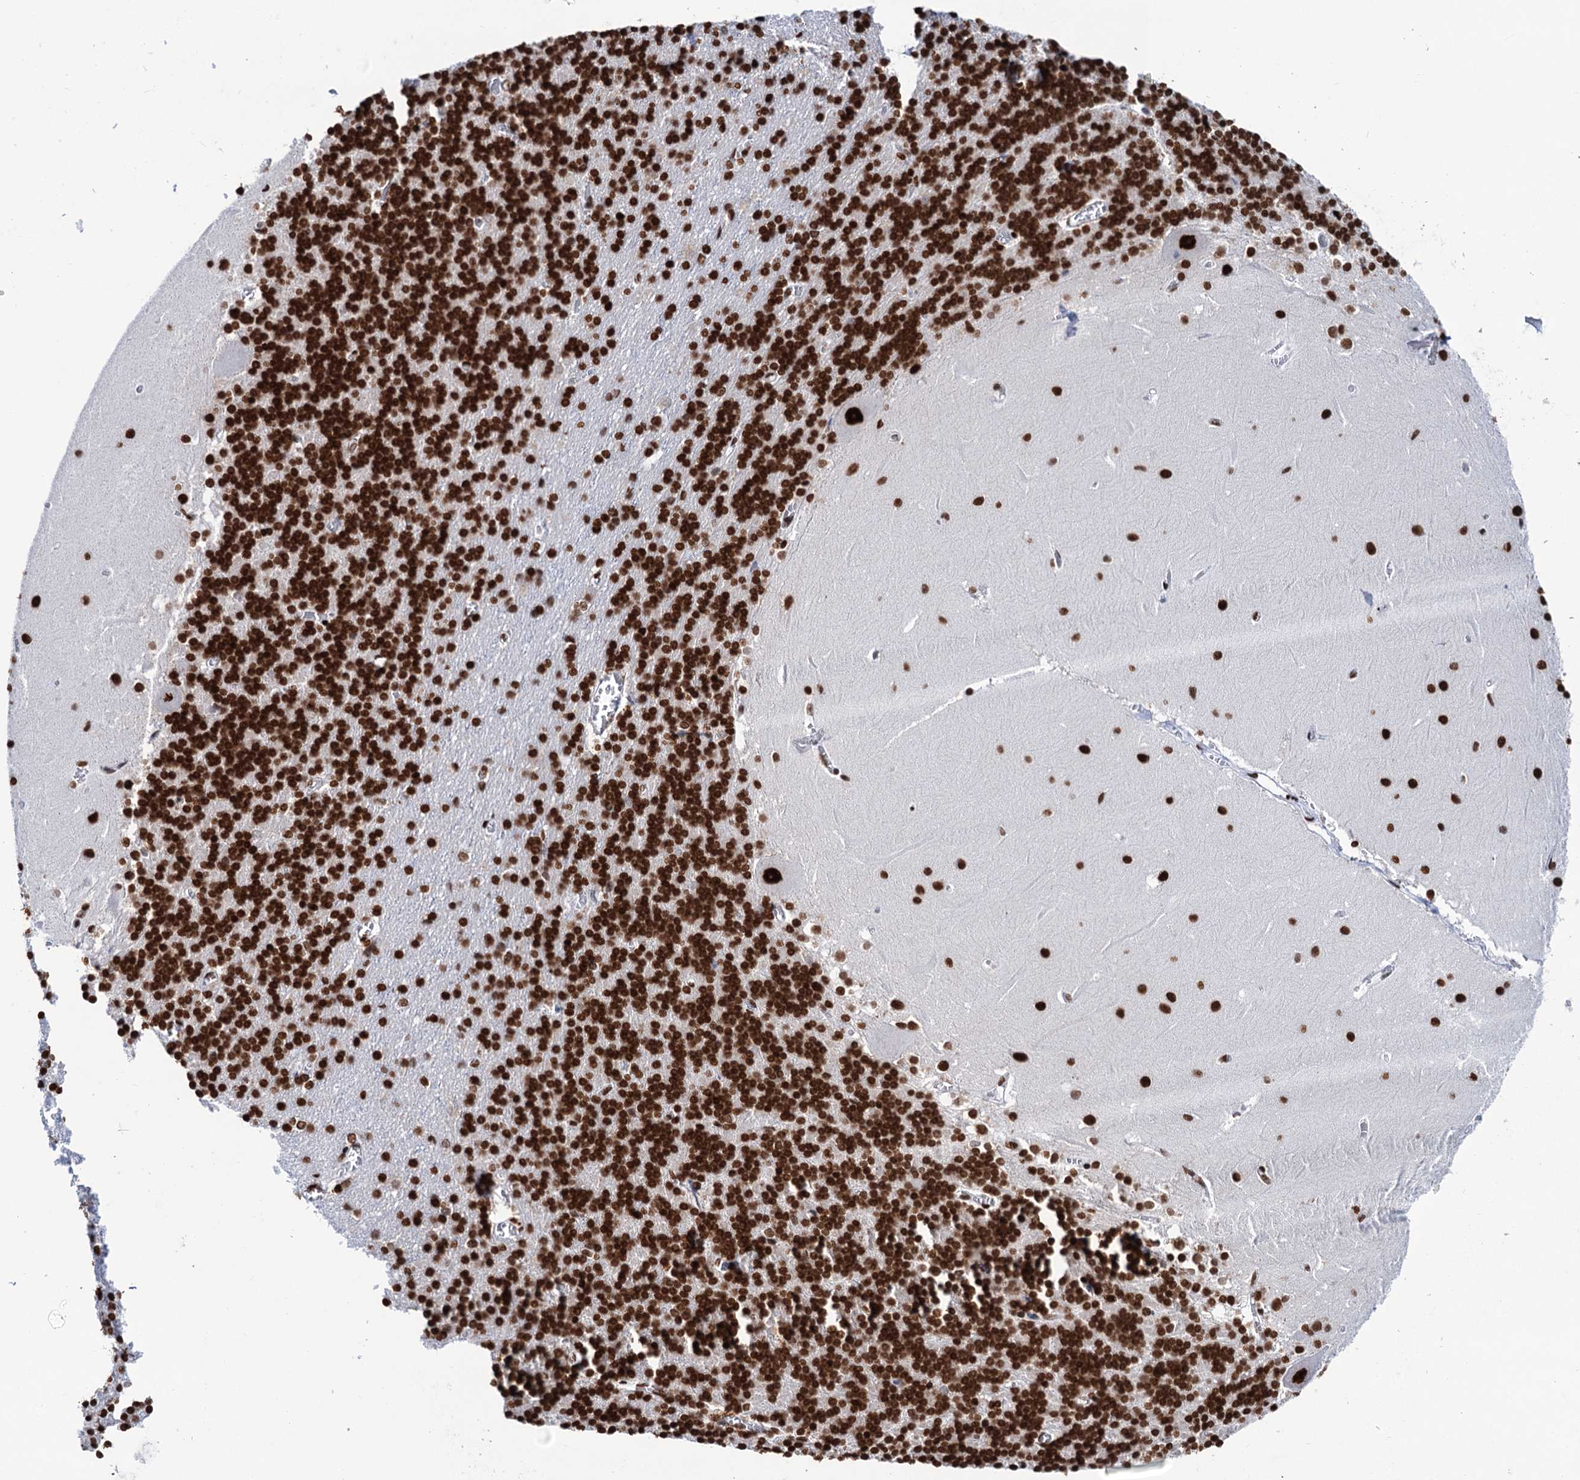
{"staining": {"intensity": "strong", "quantity": ">75%", "location": "nuclear"}, "tissue": "cerebellum", "cell_type": "Cells in granular layer", "image_type": "normal", "snomed": [{"axis": "morphology", "description": "Normal tissue, NOS"}, {"axis": "topography", "description": "Cerebellum"}], "caption": "A brown stain labels strong nuclear expression of a protein in cells in granular layer of normal human cerebellum.", "gene": "MATR3", "patient": {"sex": "male", "age": 37}}